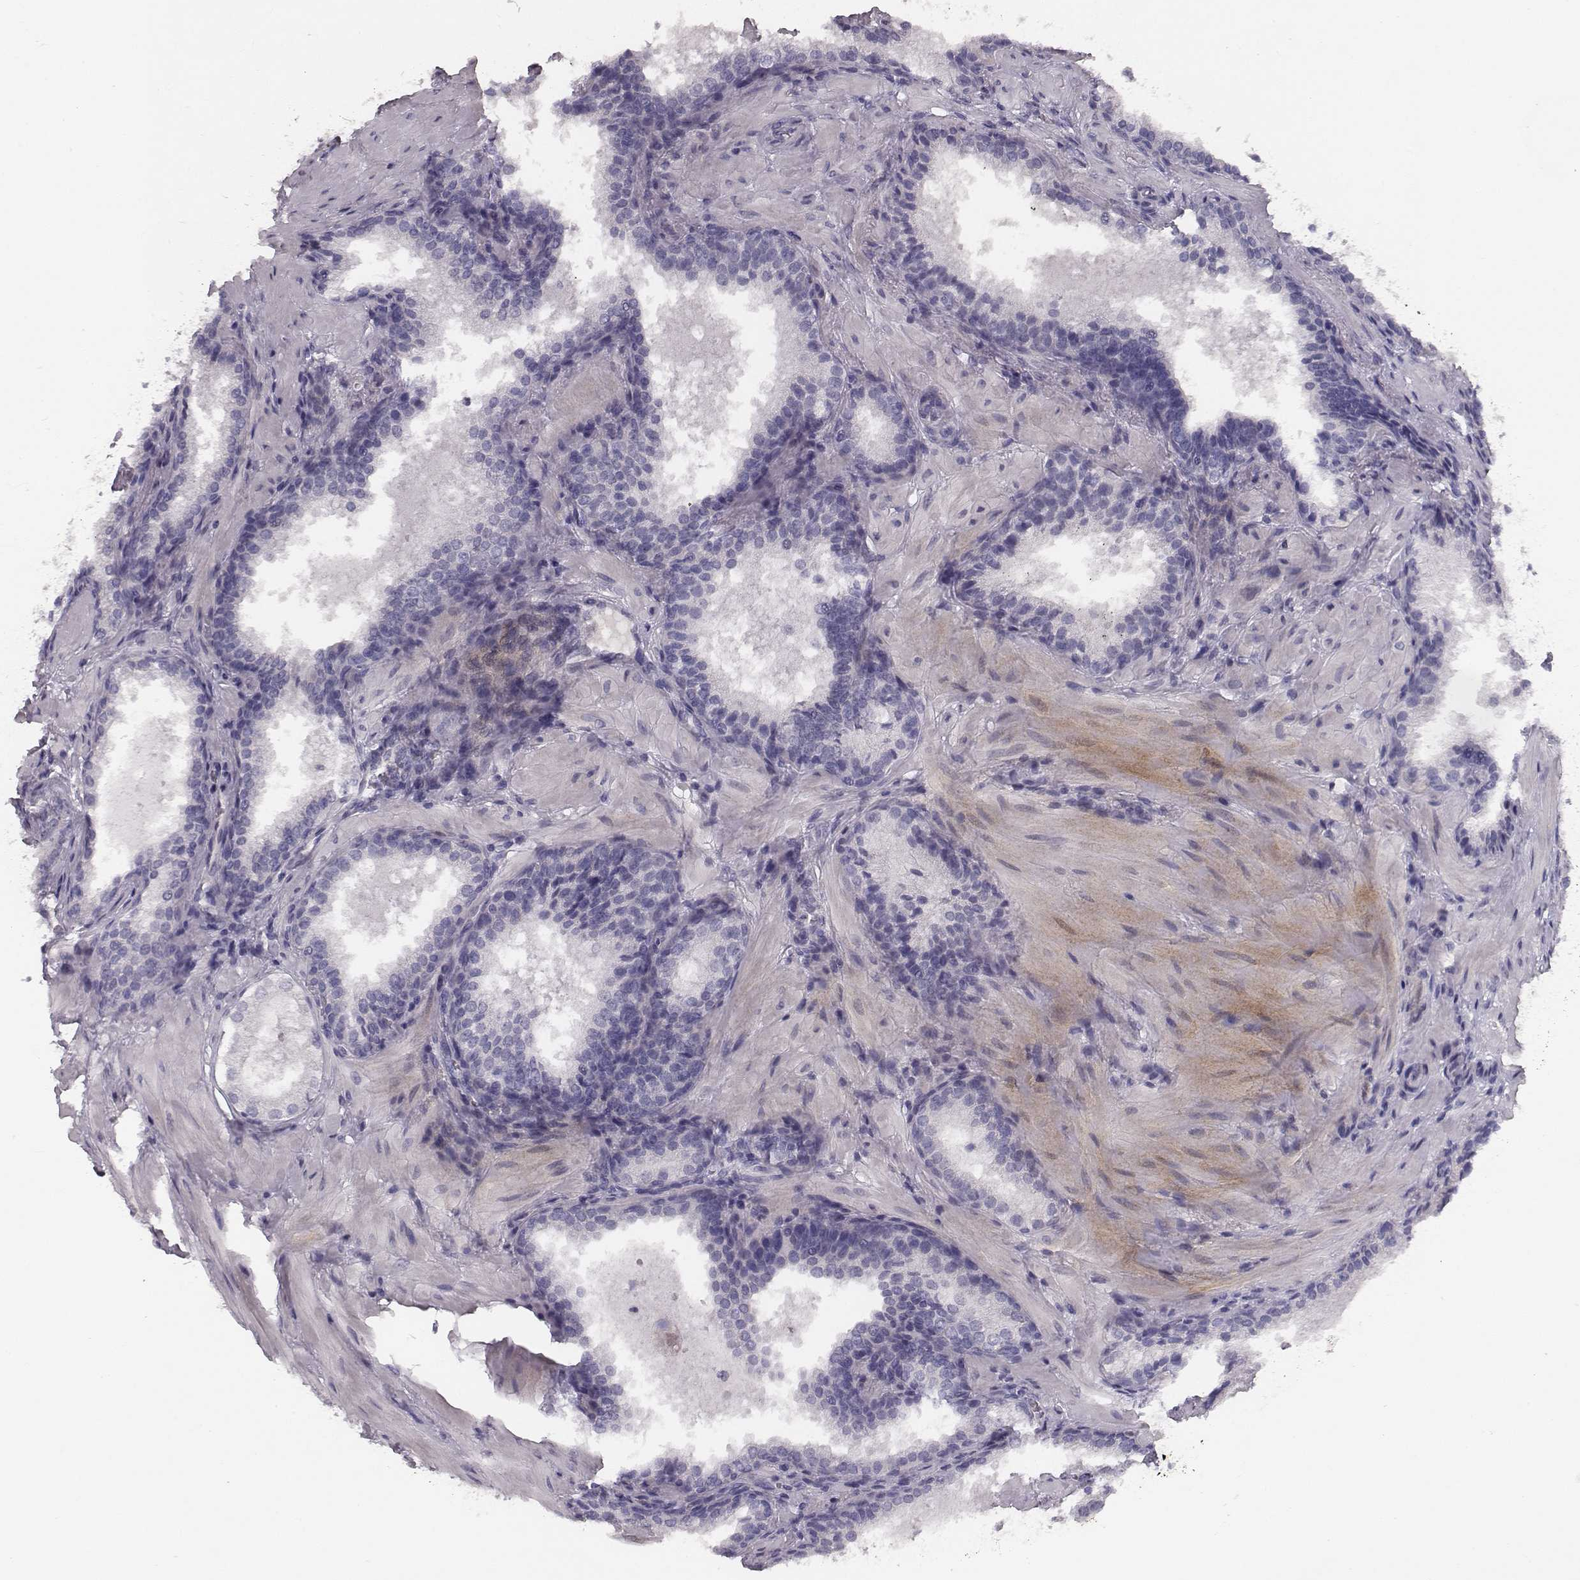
{"staining": {"intensity": "negative", "quantity": "none", "location": "none"}, "tissue": "prostate cancer", "cell_type": "Tumor cells", "image_type": "cancer", "snomed": [{"axis": "morphology", "description": "Adenocarcinoma, Low grade"}, {"axis": "topography", "description": "Prostate"}], "caption": "Prostate cancer was stained to show a protein in brown. There is no significant positivity in tumor cells. Nuclei are stained in blue.", "gene": "MYH6", "patient": {"sex": "male", "age": 56}}